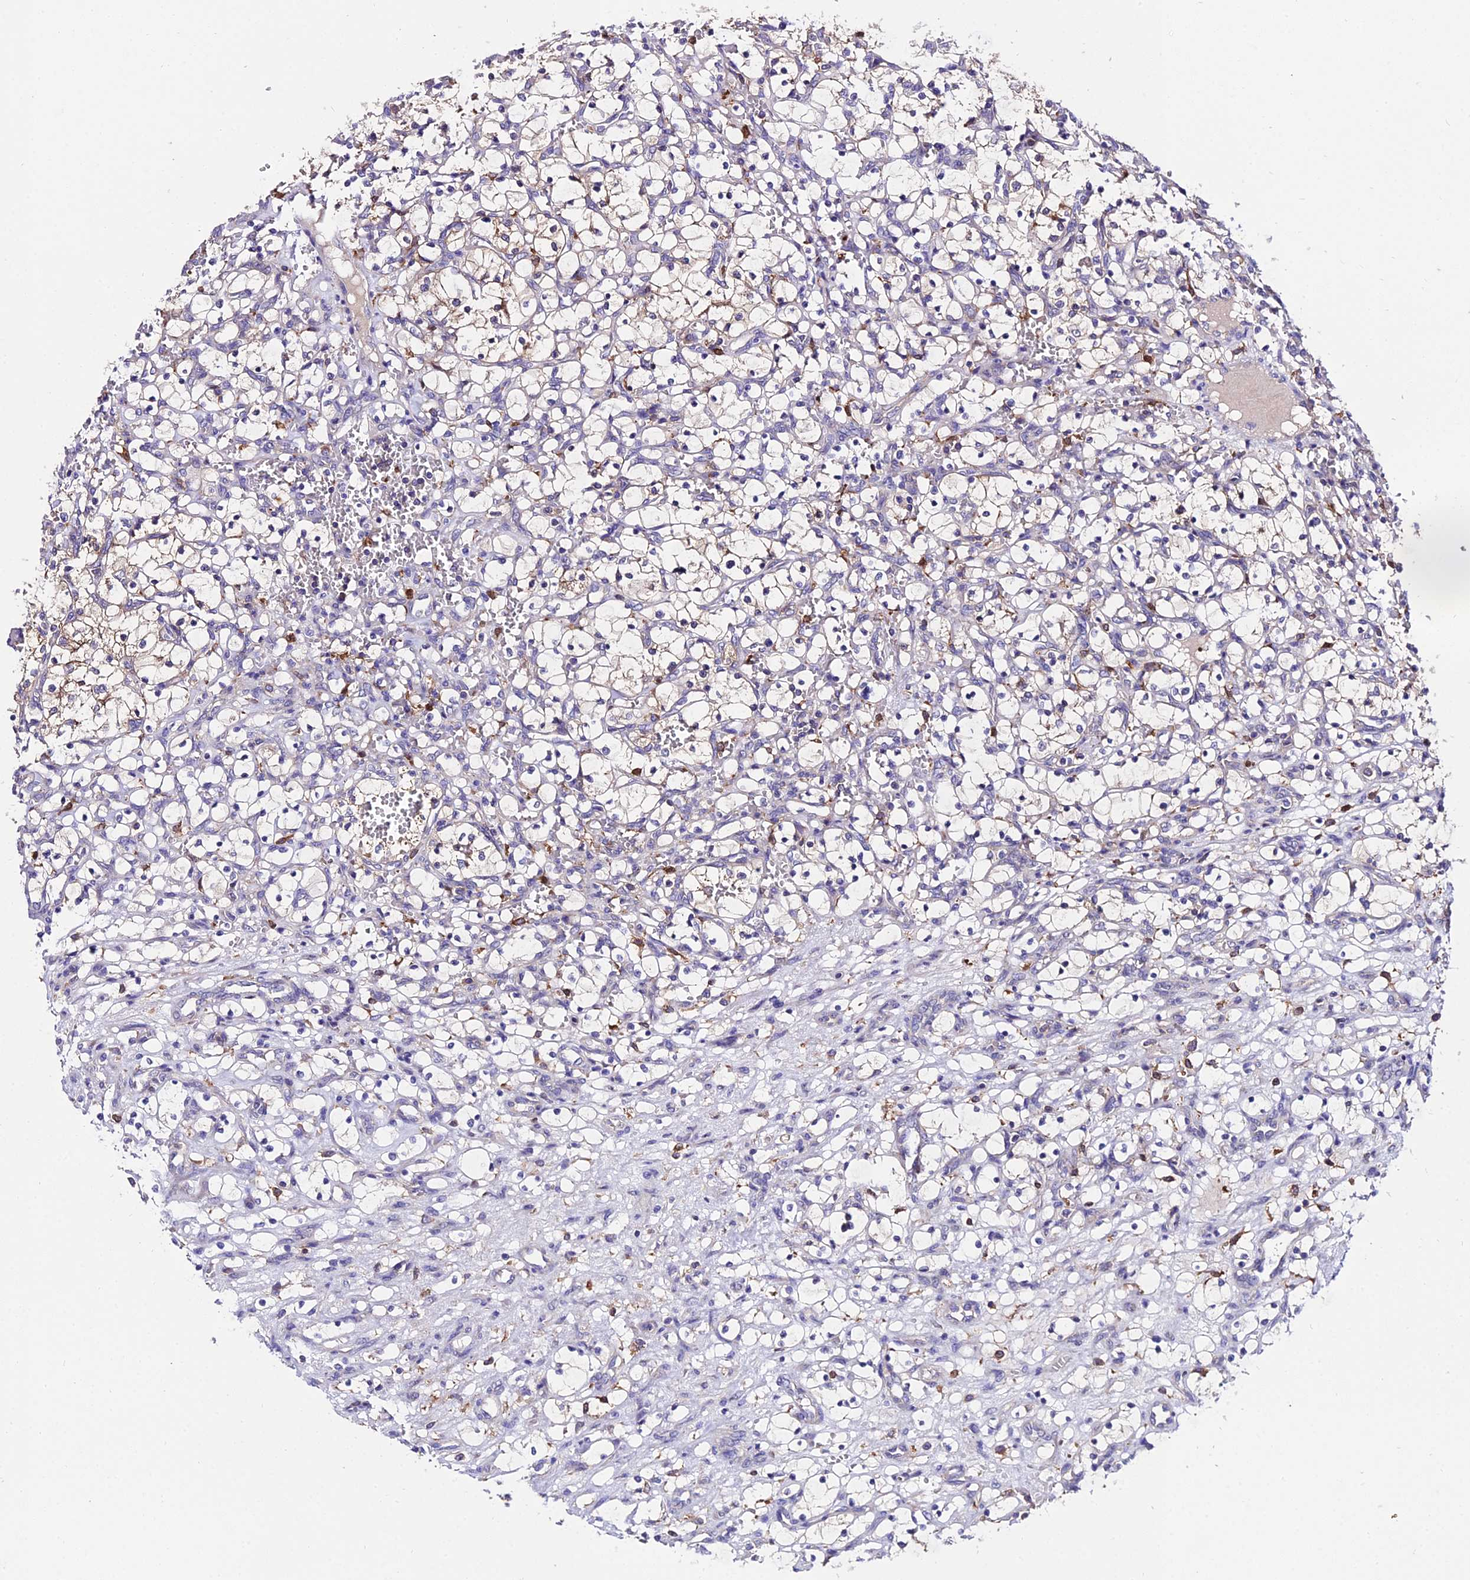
{"staining": {"intensity": "weak", "quantity": "<25%", "location": "cytoplasmic/membranous"}, "tissue": "renal cancer", "cell_type": "Tumor cells", "image_type": "cancer", "snomed": [{"axis": "morphology", "description": "Adenocarcinoma, NOS"}, {"axis": "topography", "description": "Kidney"}], "caption": "High magnification brightfield microscopy of adenocarcinoma (renal) stained with DAB (brown) and counterstained with hematoxylin (blue): tumor cells show no significant expression.", "gene": "C2orf69", "patient": {"sex": "female", "age": 69}}